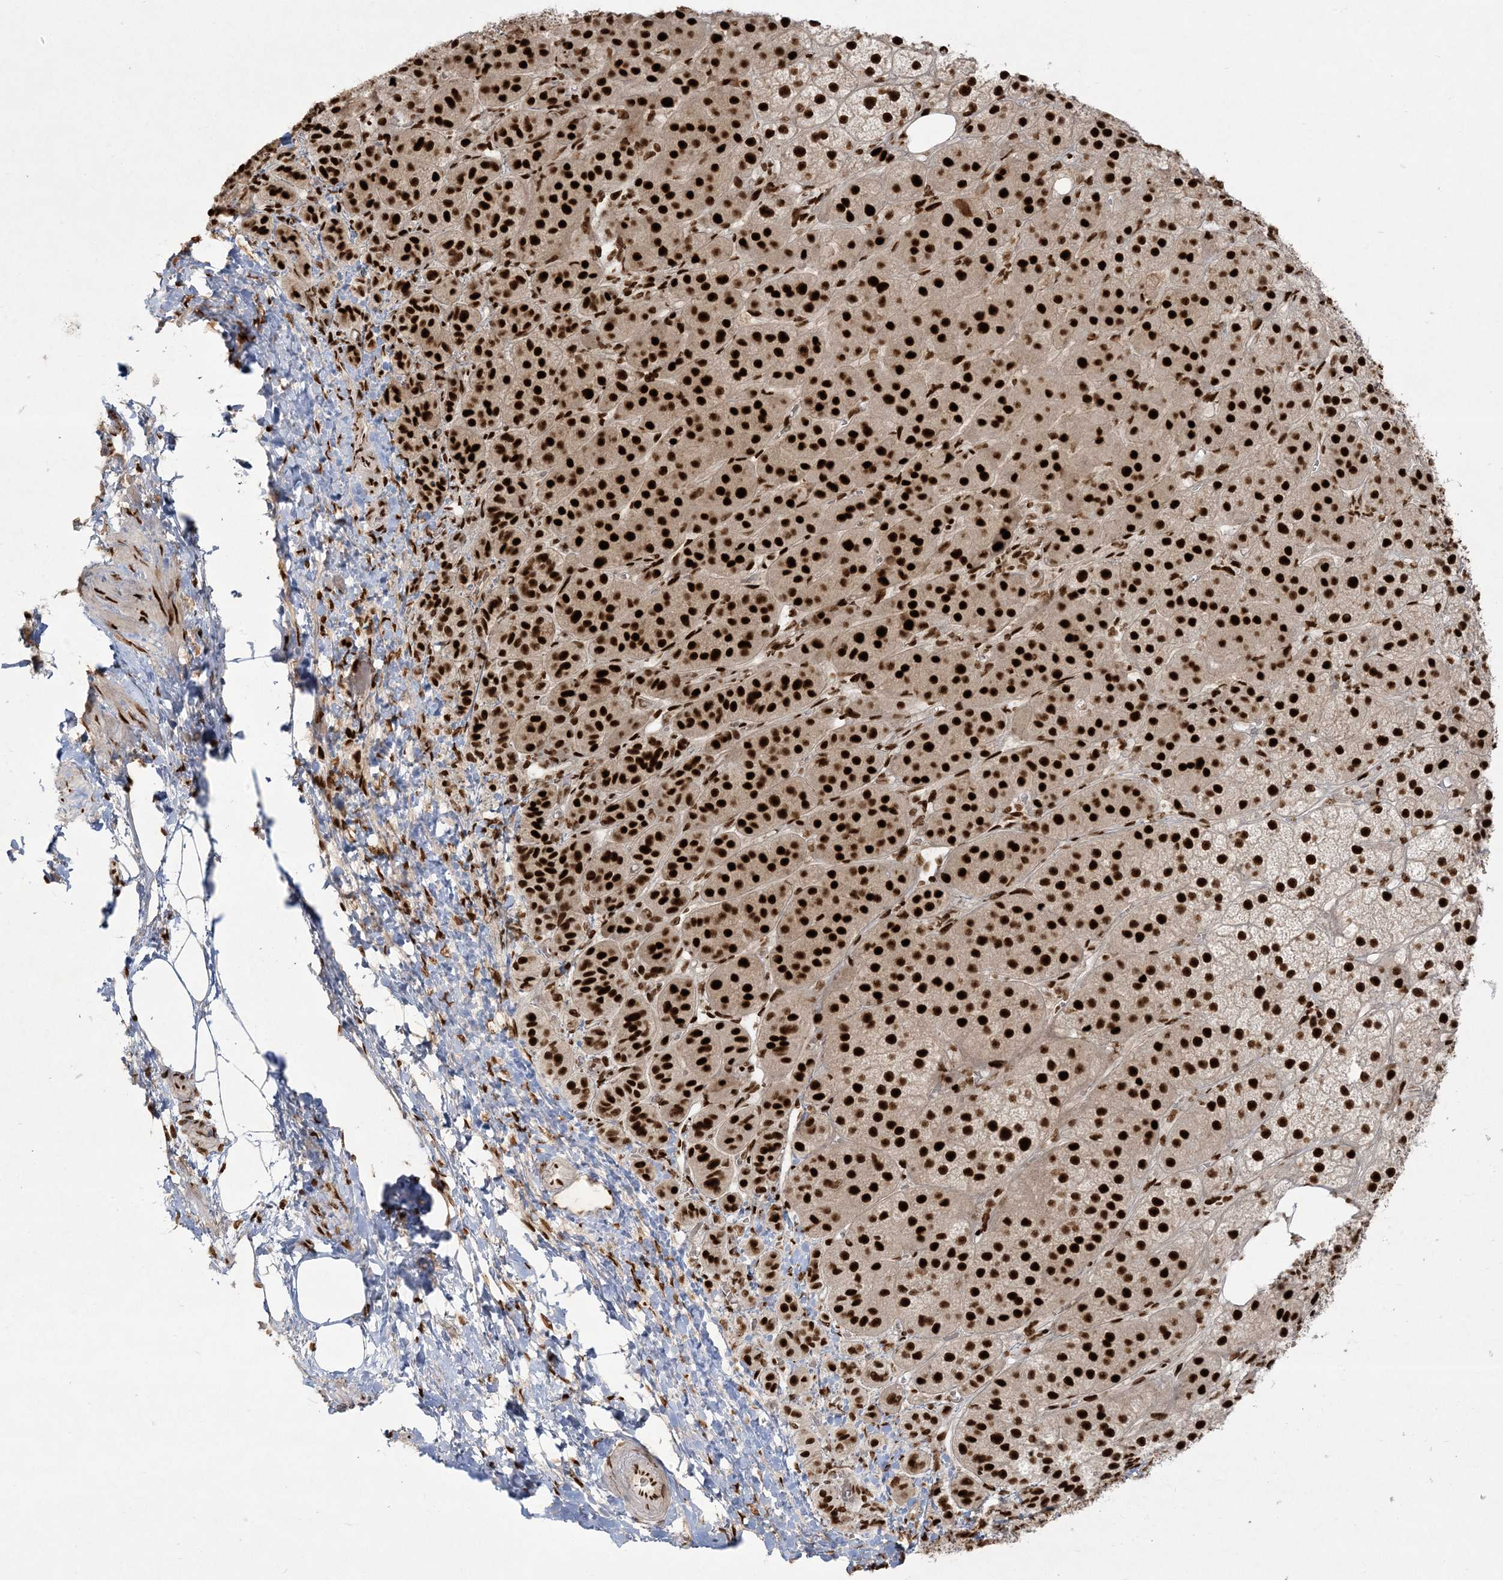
{"staining": {"intensity": "strong", "quantity": ">75%", "location": "nuclear"}, "tissue": "adrenal gland", "cell_type": "Glandular cells", "image_type": "normal", "snomed": [{"axis": "morphology", "description": "Normal tissue, NOS"}, {"axis": "topography", "description": "Adrenal gland"}], "caption": "High-magnification brightfield microscopy of unremarkable adrenal gland stained with DAB (brown) and counterstained with hematoxylin (blue). glandular cells exhibit strong nuclear staining is present in about>75% of cells.", "gene": "RBM10", "patient": {"sex": "female", "age": 57}}